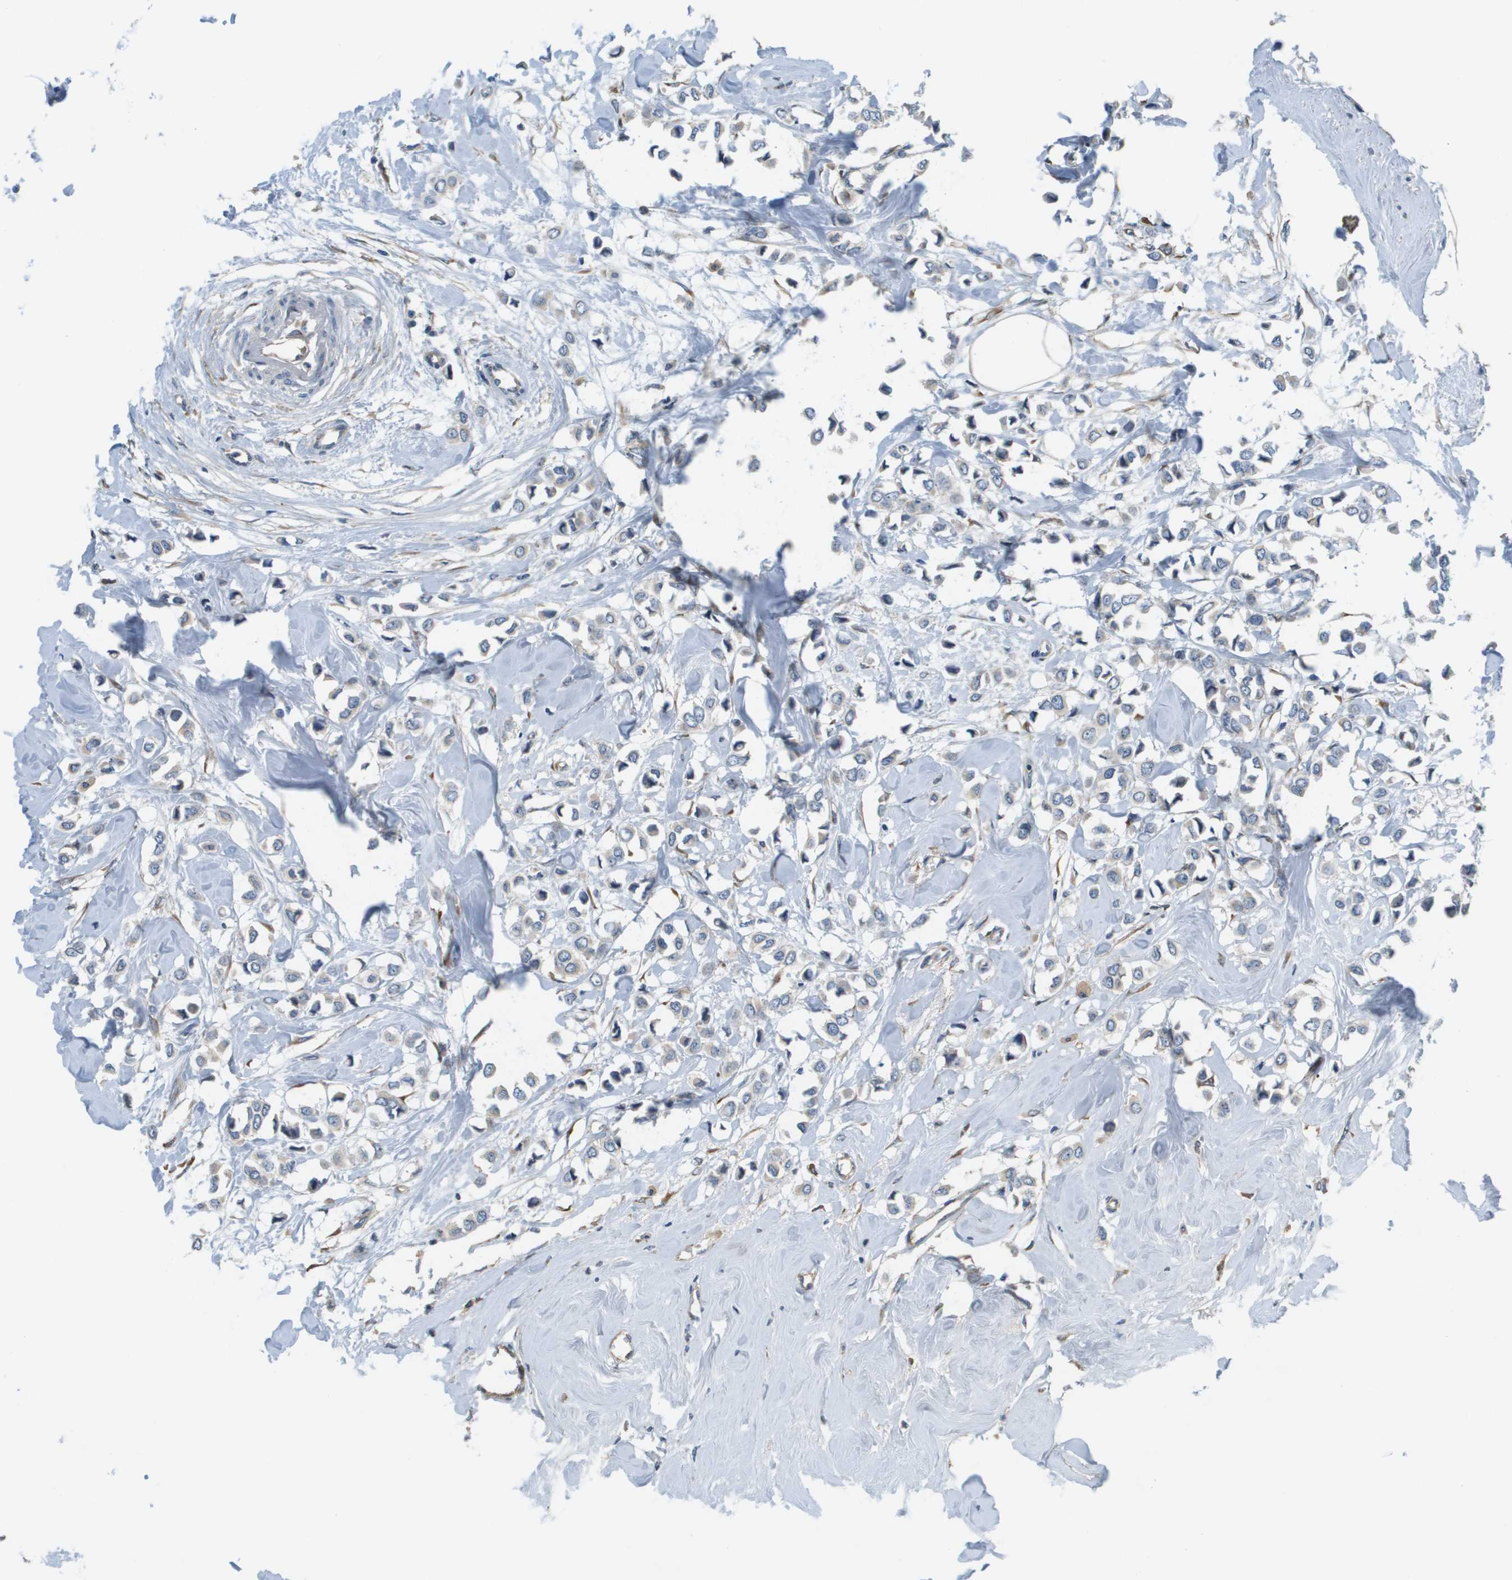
{"staining": {"intensity": "weak", "quantity": "<25%", "location": "cytoplasmic/membranous"}, "tissue": "breast cancer", "cell_type": "Tumor cells", "image_type": "cancer", "snomed": [{"axis": "morphology", "description": "Lobular carcinoma"}, {"axis": "topography", "description": "Breast"}], "caption": "Micrograph shows no significant protein expression in tumor cells of lobular carcinoma (breast).", "gene": "SAMSN1", "patient": {"sex": "female", "age": 51}}